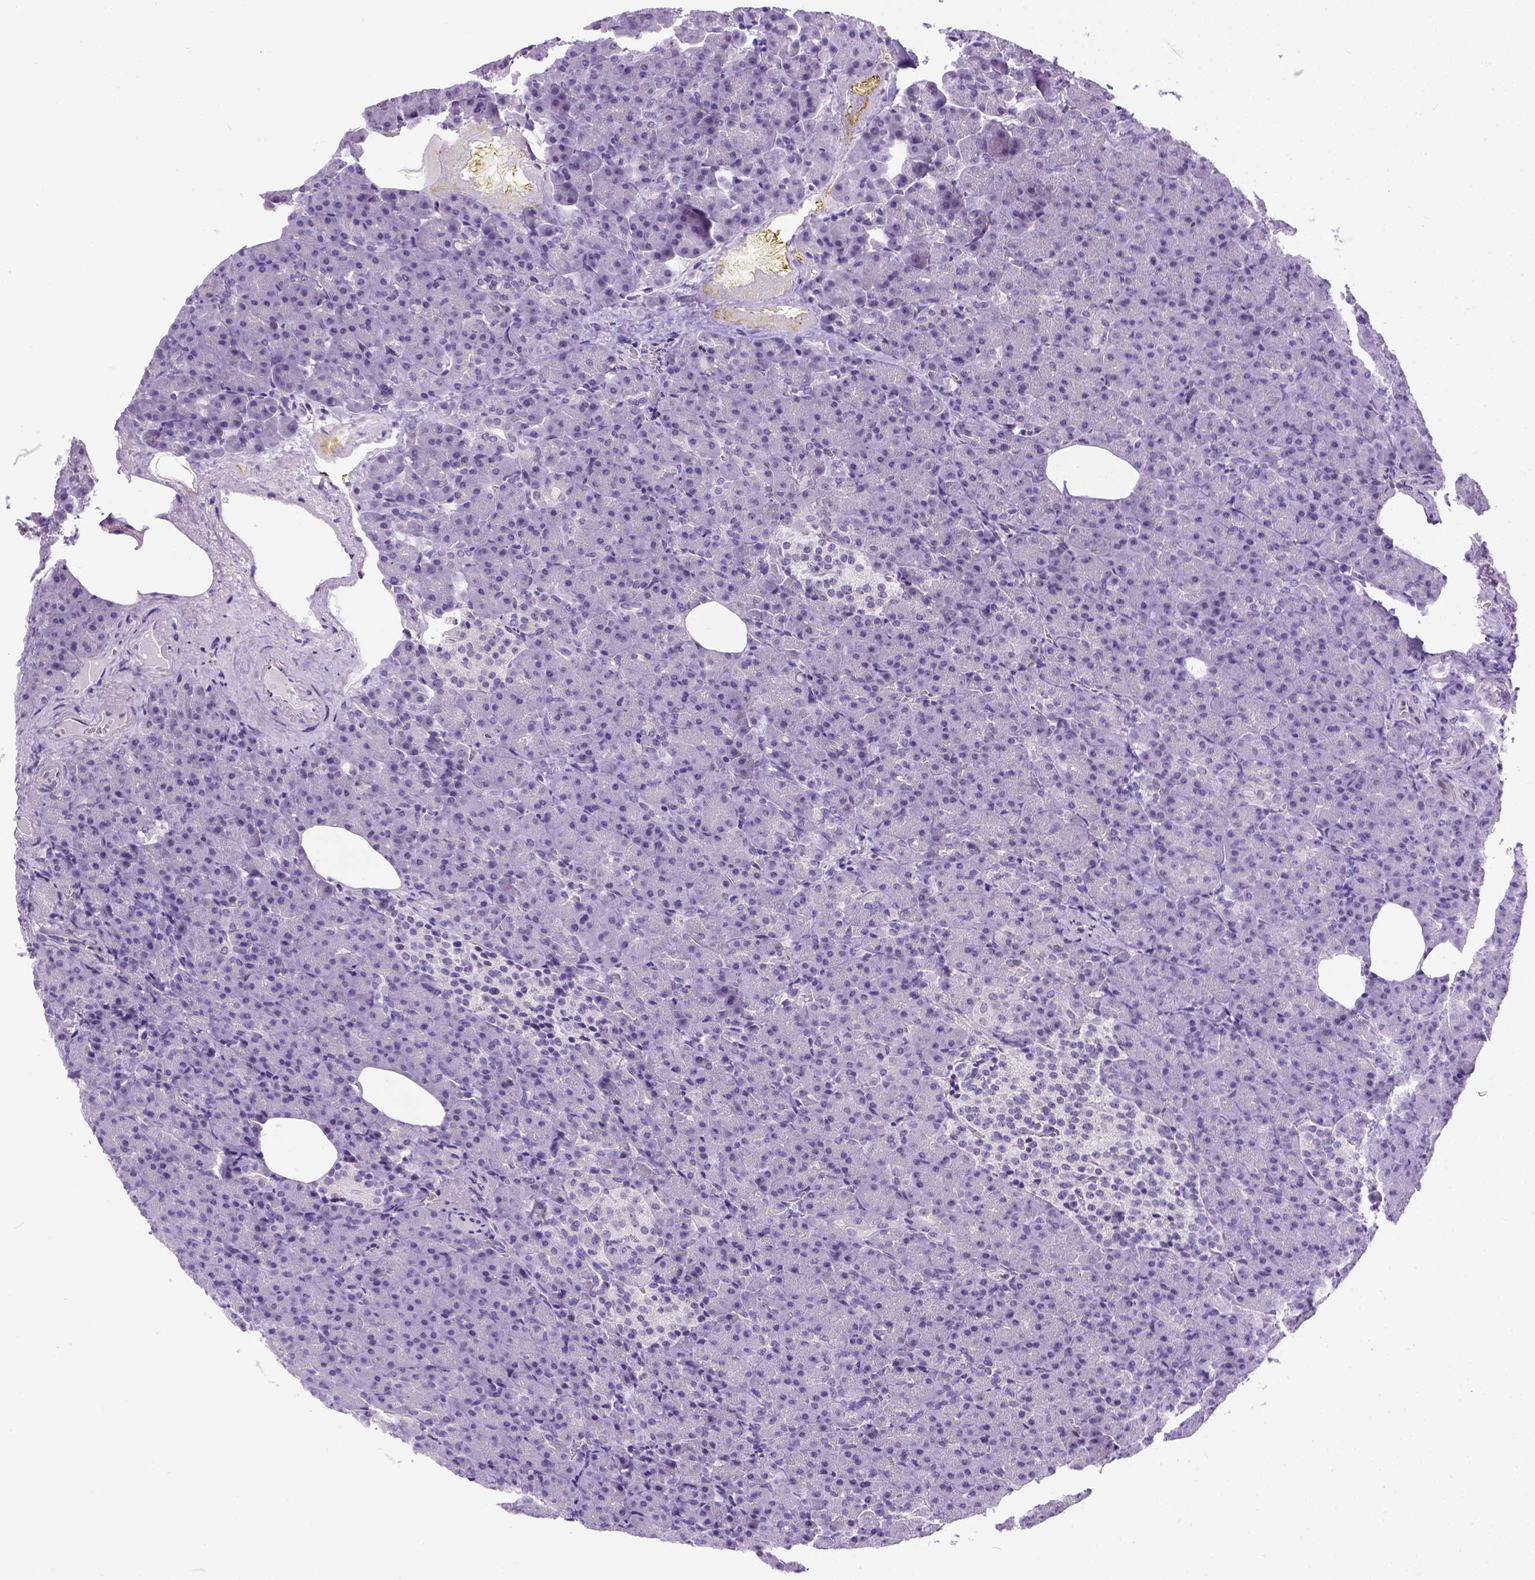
{"staining": {"intensity": "negative", "quantity": "none", "location": "none"}, "tissue": "pancreas", "cell_type": "Exocrine glandular cells", "image_type": "normal", "snomed": [{"axis": "morphology", "description": "Normal tissue, NOS"}, {"axis": "topography", "description": "Pancreas"}], "caption": "Benign pancreas was stained to show a protein in brown. There is no significant staining in exocrine glandular cells. The staining is performed using DAB brown chromogen with nuclei counter-stained in using hematoxylin.", "gene": "FAM184B", "patient": {"sex": "female", "age": 74}}